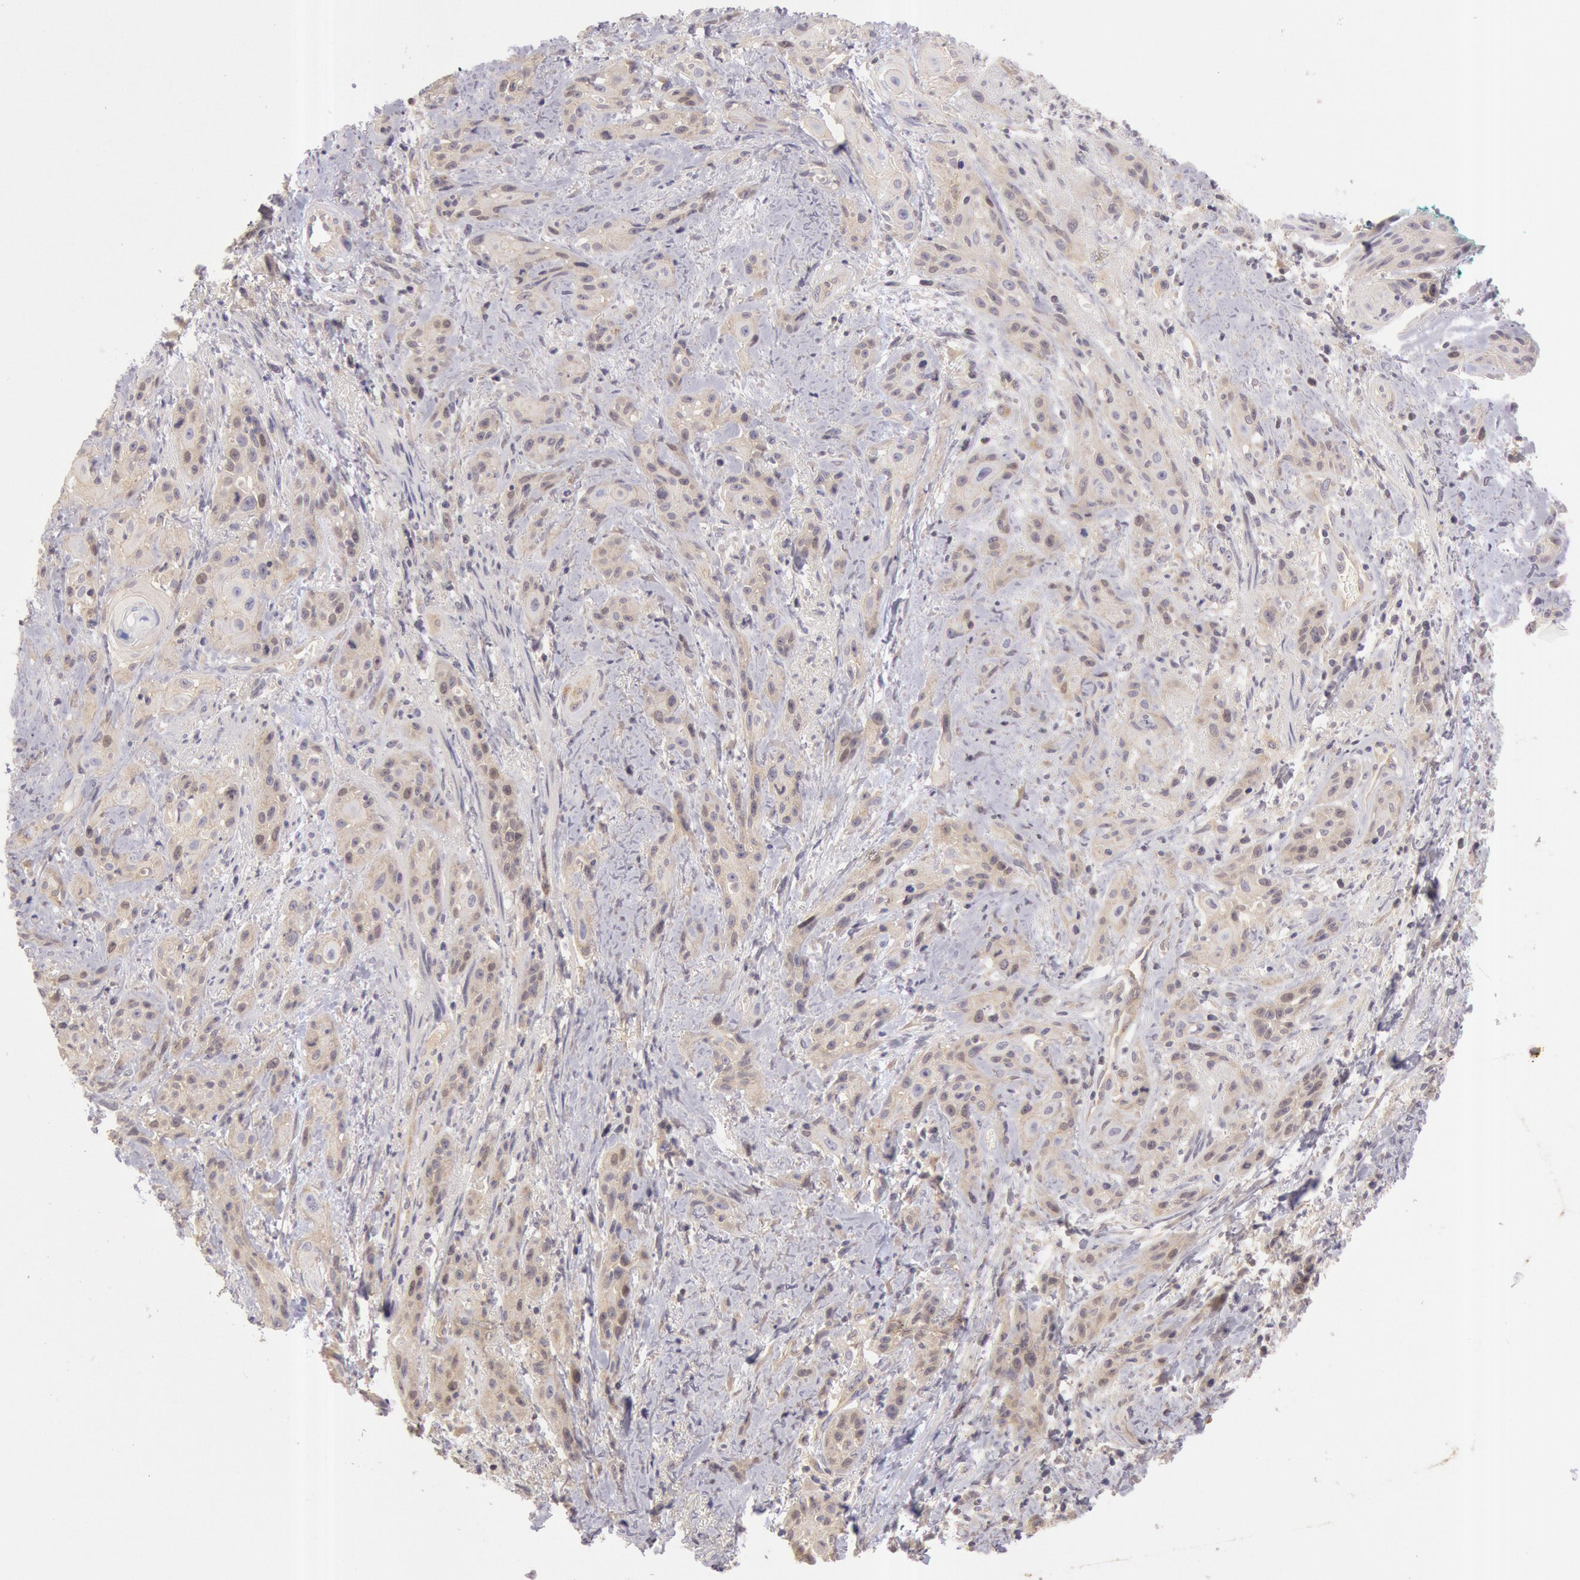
{"staining": {"intensity": "negative", "quantity": "none", "location": "none"}, "tissue": "skin cancer", "cell_type": "Tumor cells", "image_type": "cancer", "snomed": [{"axis": "morphology", "description": "Squamous cell carcinoma, NOS"}, {"axis": "topography", "description": "Skin"}, {"axis": "topography", "description": "Anal"}], "caption": "The immunohistochemistry image has no significant positivity in tumor cells of skin squamous cell carcinoma tissue.", "gene": "AMOTL1", "patient": {"sex": "male", "age": 64}}